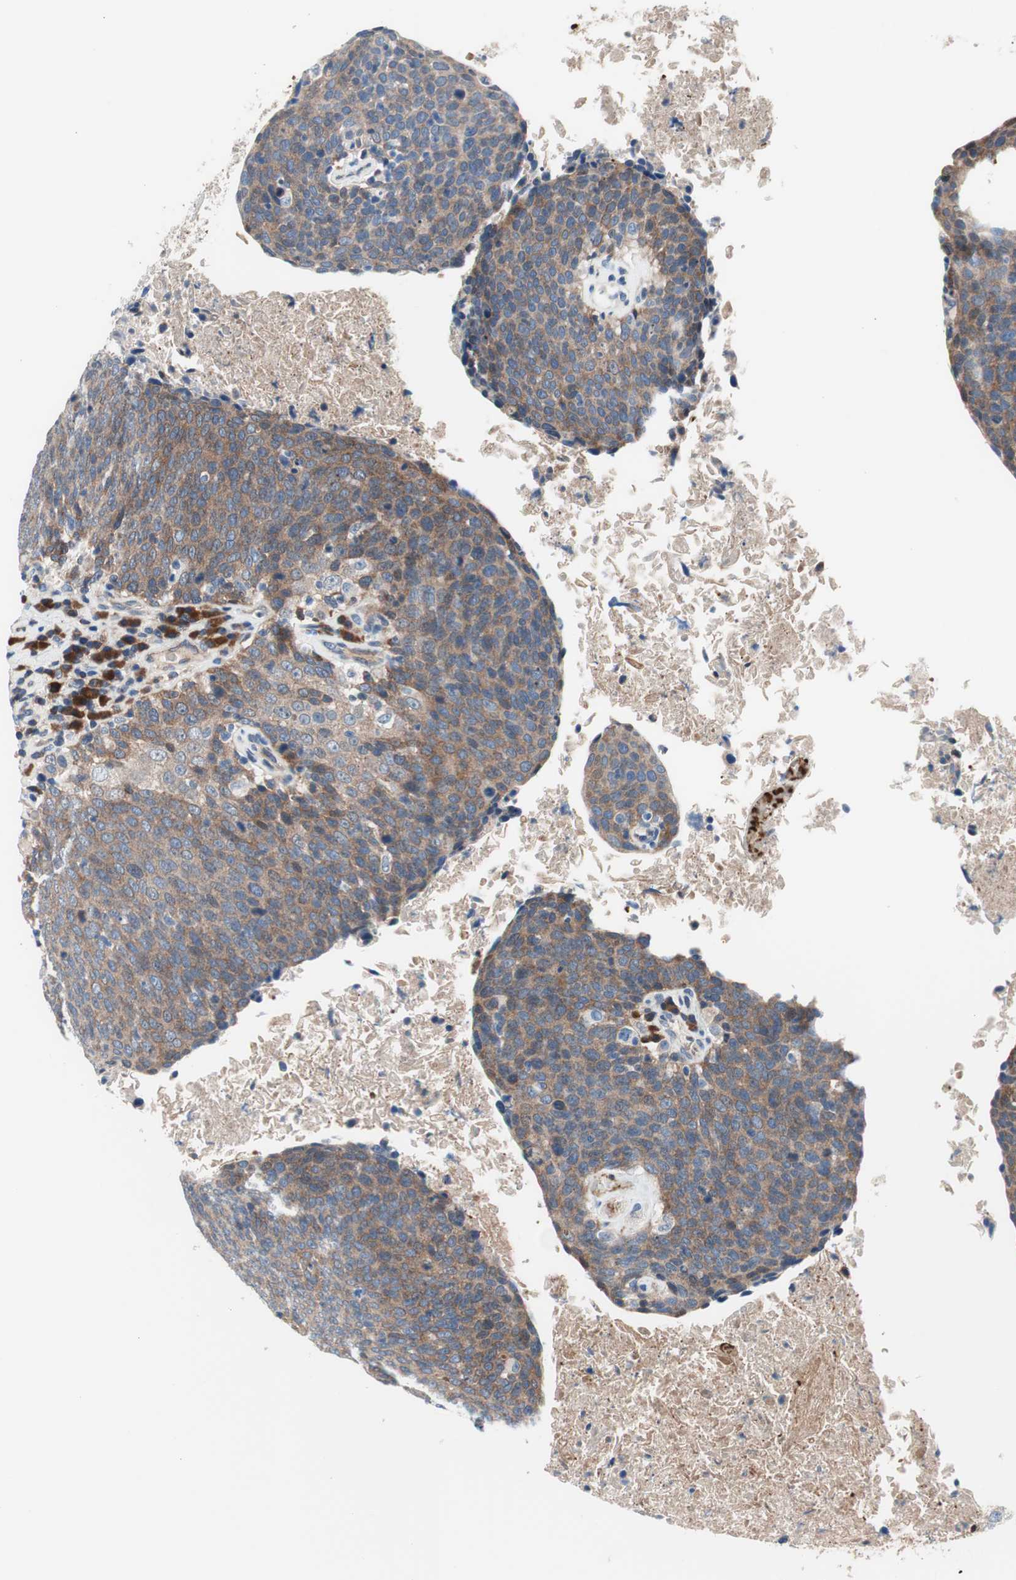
{"staining": {"intensity": "weak", "quantity": "25%-75%", "location": "cytoplasmic/membranous"}, "tissue": "head and neck cancer", "cell_type": "Tumor cells", "image_type": "cancer", "snomed": [{"axis": "morphology", "description": "Squamous cell carcinoma, NOS"}, {"axis": "morphology", "description": "Squamous cell carcinoma, metastatic, NOS"}, {"axis": "topography", "description": "Lymph node"}, {"axis": "topography", "description": "Head-Neck"}], "caption": "An image showing weak cytoplasmic/membranous positivity in about 25%-75% of tumor cells in head and neck squamous cell carcinoma, as visualized by brown immunohistochemical staining.", "gene": "PRDX2", "patient": {"sex": "male", "age": 62}}